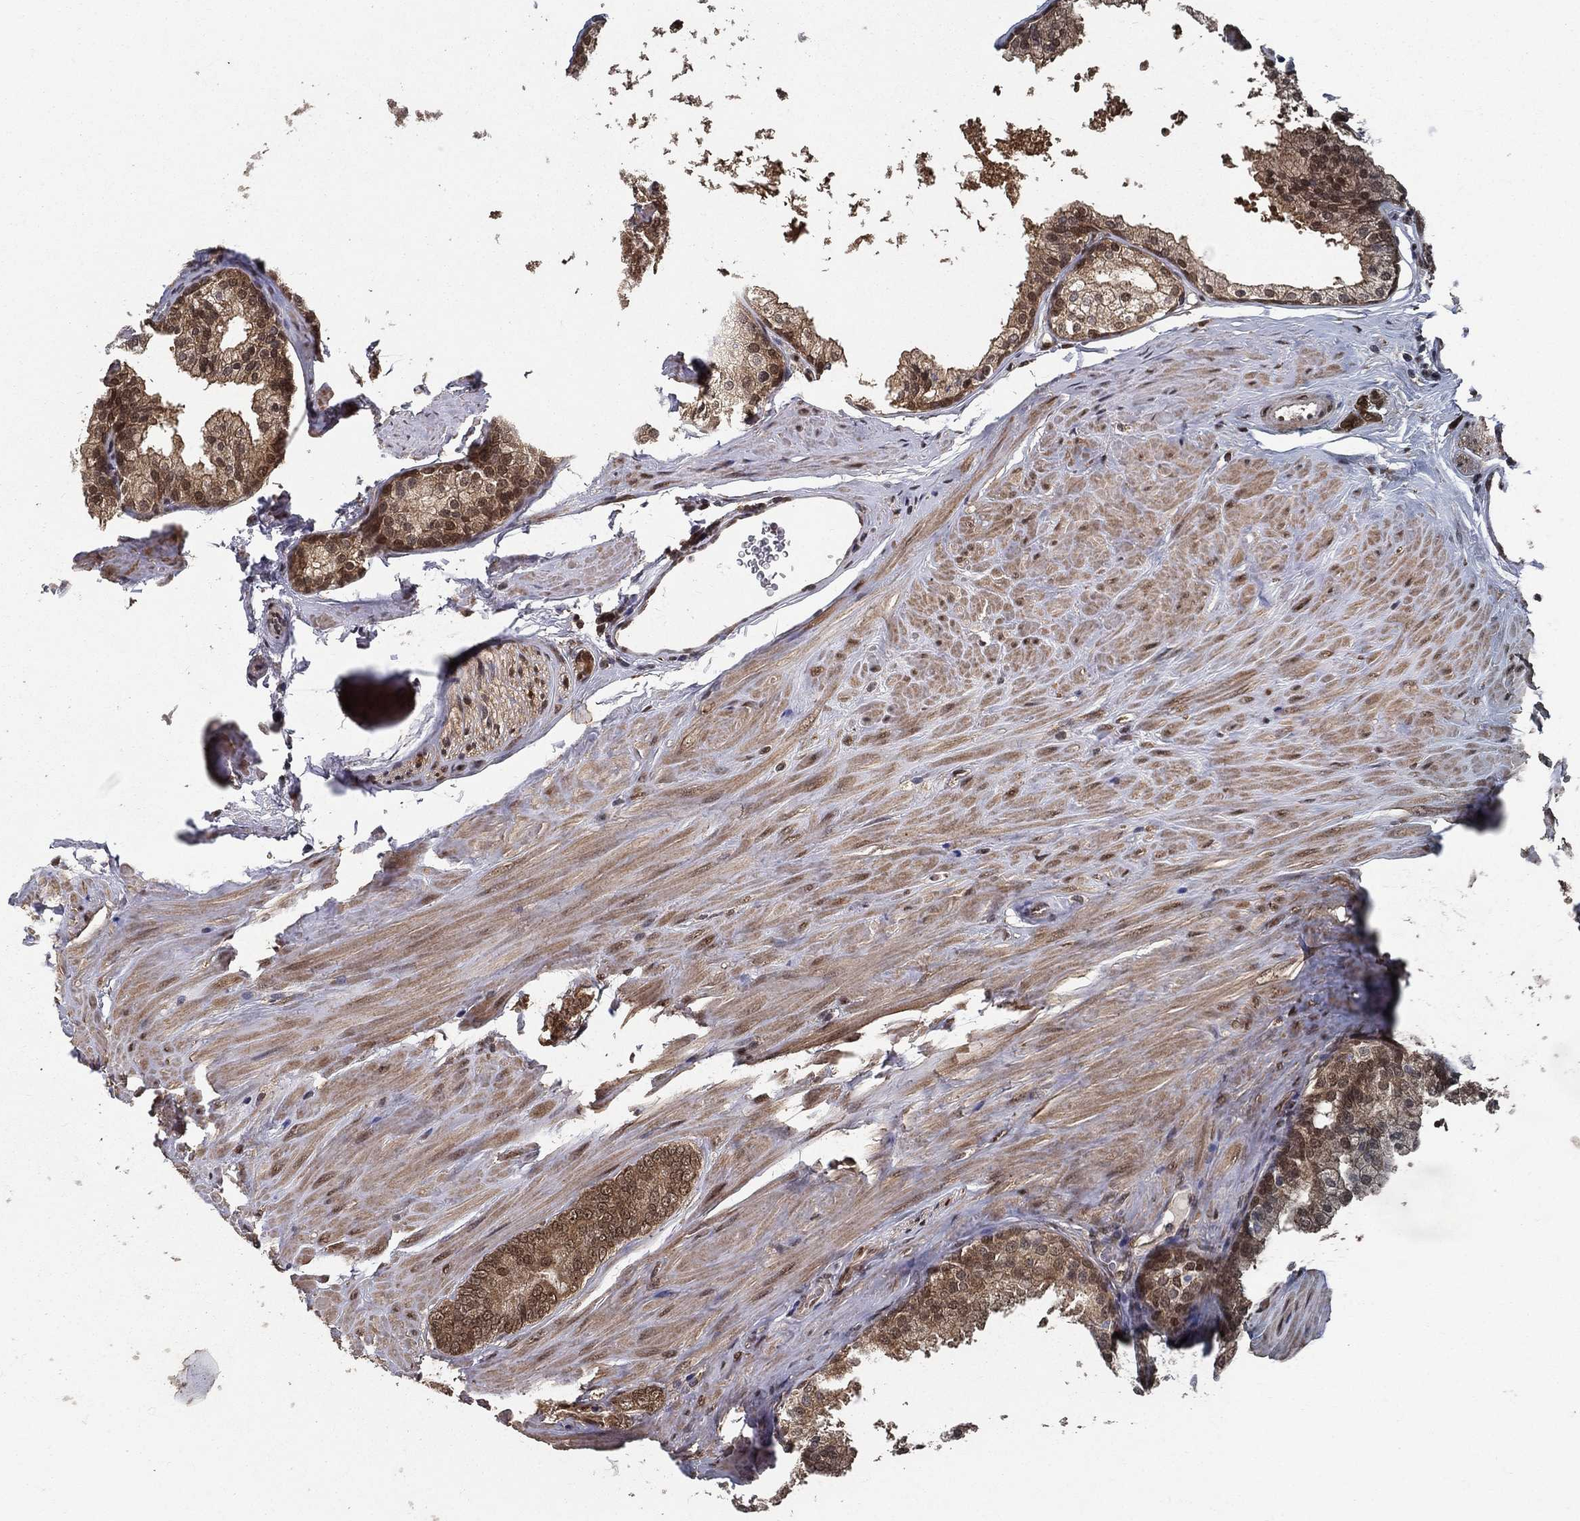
{"staining": {"intensity": "strong", "quantity": "25%-75%", "location": "cytoplasmic/membranous,nuclear"}, "tissue": "prostate cancer", "cell_type": "Tumor cells", "image_type": "cancer", "snomed": [{"axis": "morphology", "description": "Adenocarcinoma, NOS"}, {"axis": "topography", "description": "Prostate"}], "caption": "Tumor cells show high levels of strong cytoplasmic/membranous and nuclear positivity in approximately 25%-75% of cells in human prostate cancer (adenocarcinoma).", "gene": "CARM1", "patient": {"sex": "male", "age": 55}}